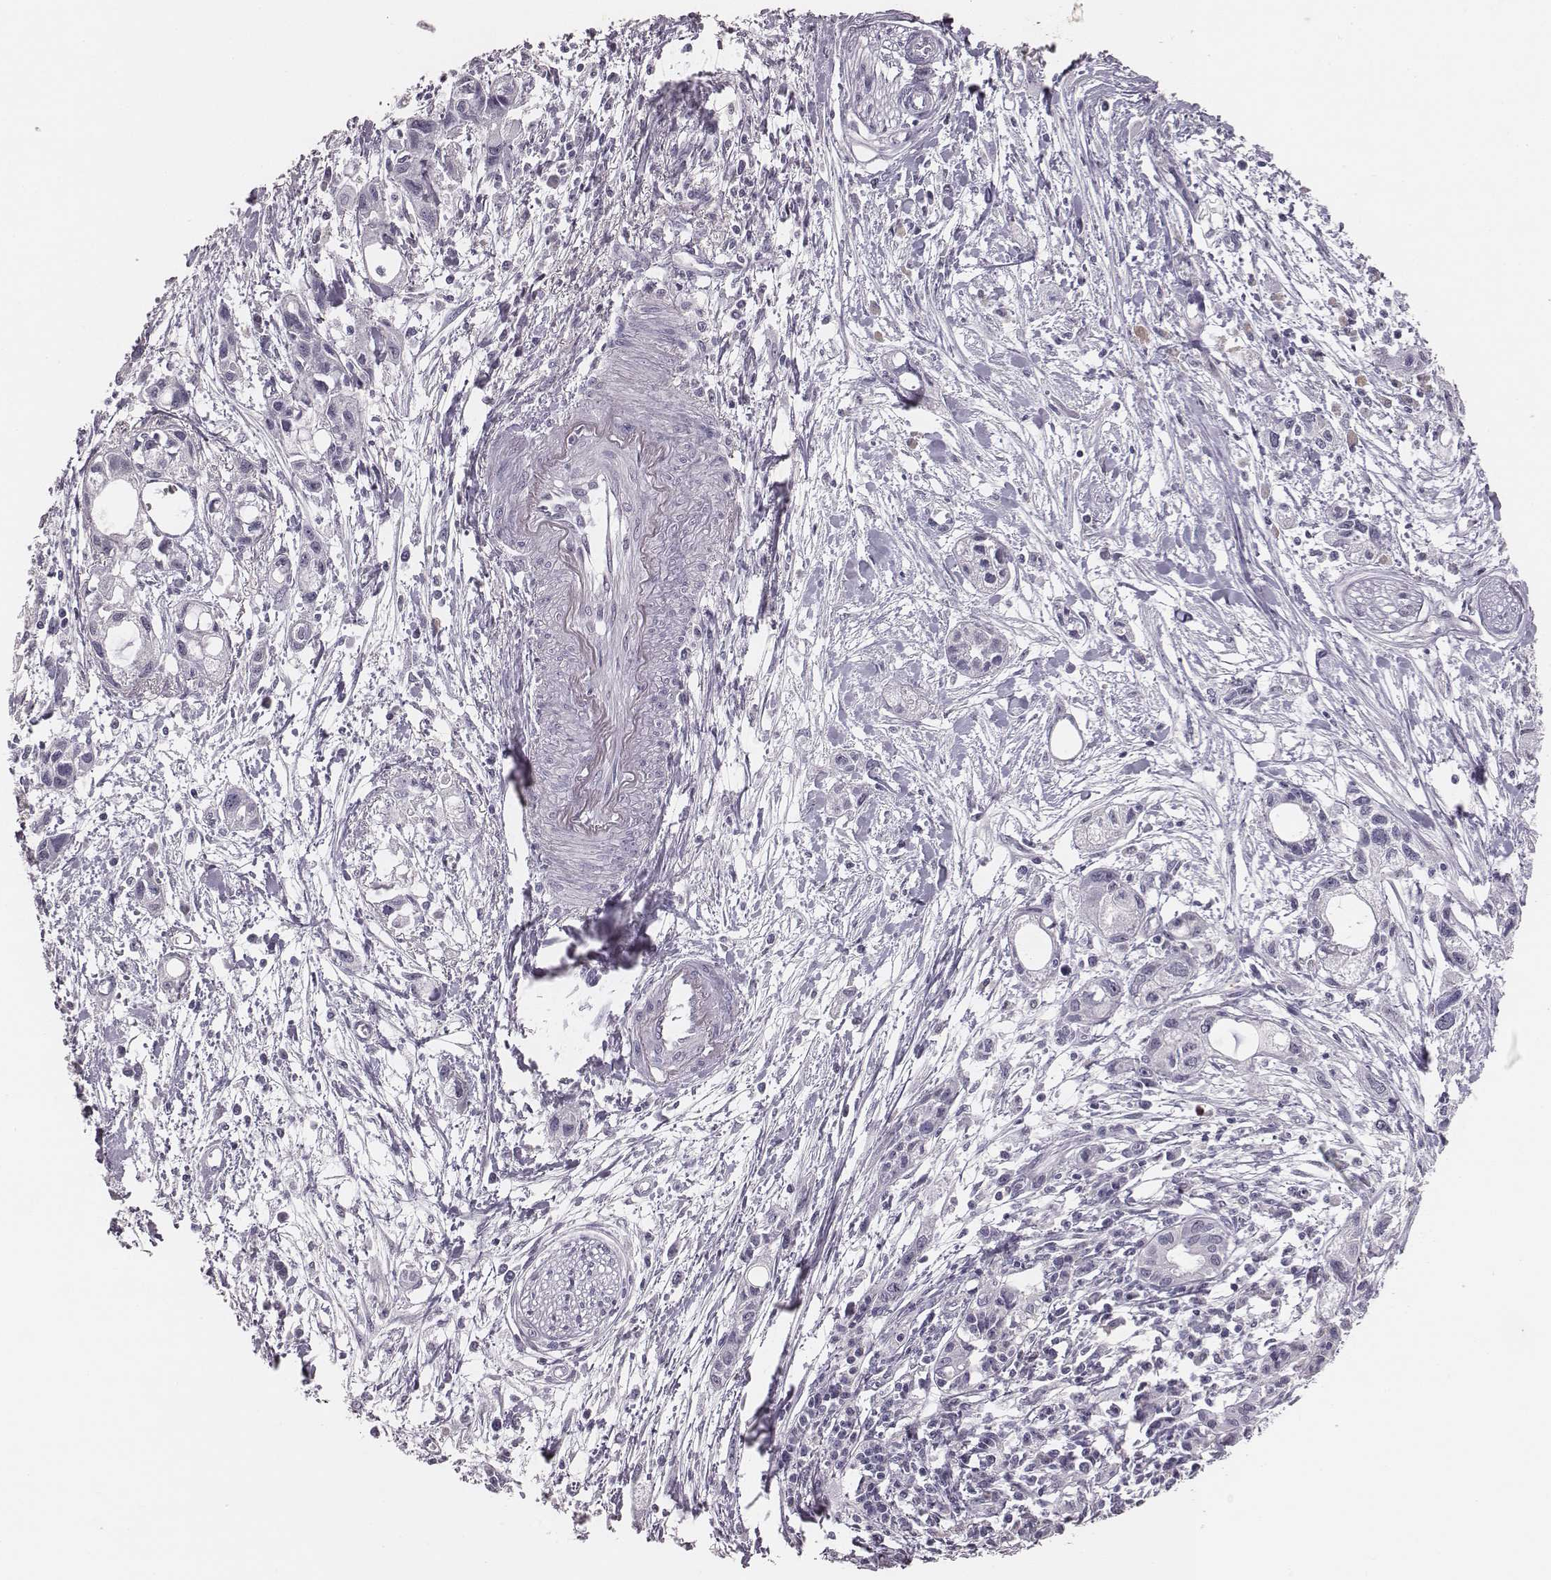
{"staining": {"intensity": "negative", "quantity": "none", "location": "none"}, "tissue": "pancreatic cancer", "cell_type": "Tumor cells", "image_type": "cancer", "snomed": [{"axis": "morphology", "description": "Adenocarcinoma, NOS"}, {"axis": "topography", "description": "Pancreas"}], "caption": "High magnification brightfield microscopy of pancreatic cancer stained with DAB (brown) and counterstained with hematoxylin (blue): tumor cells show no significant expression.", "gene": "CSHL1", "patient": {"sex": "female", "age": 61}}